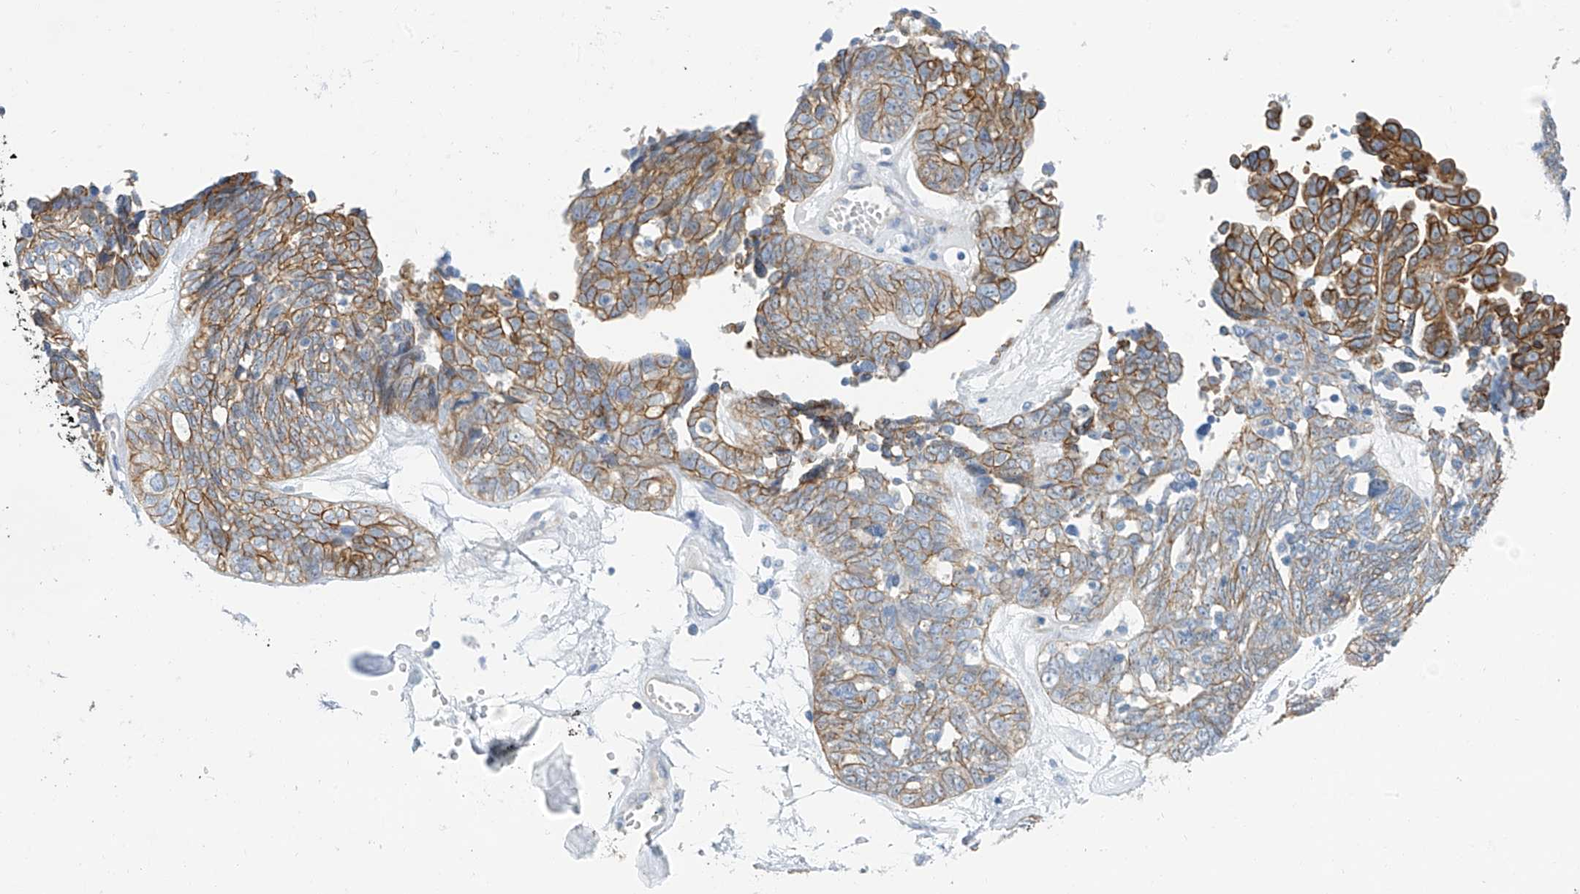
{"staining": {"intensity": "moderate", "quantity": "25%-75%", "location": "cytoplasmic/membranous"}, "tissue": "ovarian cancer", "cell_type": "Tumor cells", "image_type": "cancer", "snomed": [{"axis": "morphology", "description": "Cystadenocarcinoma, serous, NOS"}, {"axis": "topography", "description": "Ovary"}], "caption": "Protein staining exhibits moderate cytoplasmic/membranous expression in approximately 25%-75% of tumor cells in ovarian serous cystadenocarcinoma.", "gene": "PIK3C2B", "patient": {"sex": "female", "age": 79}}